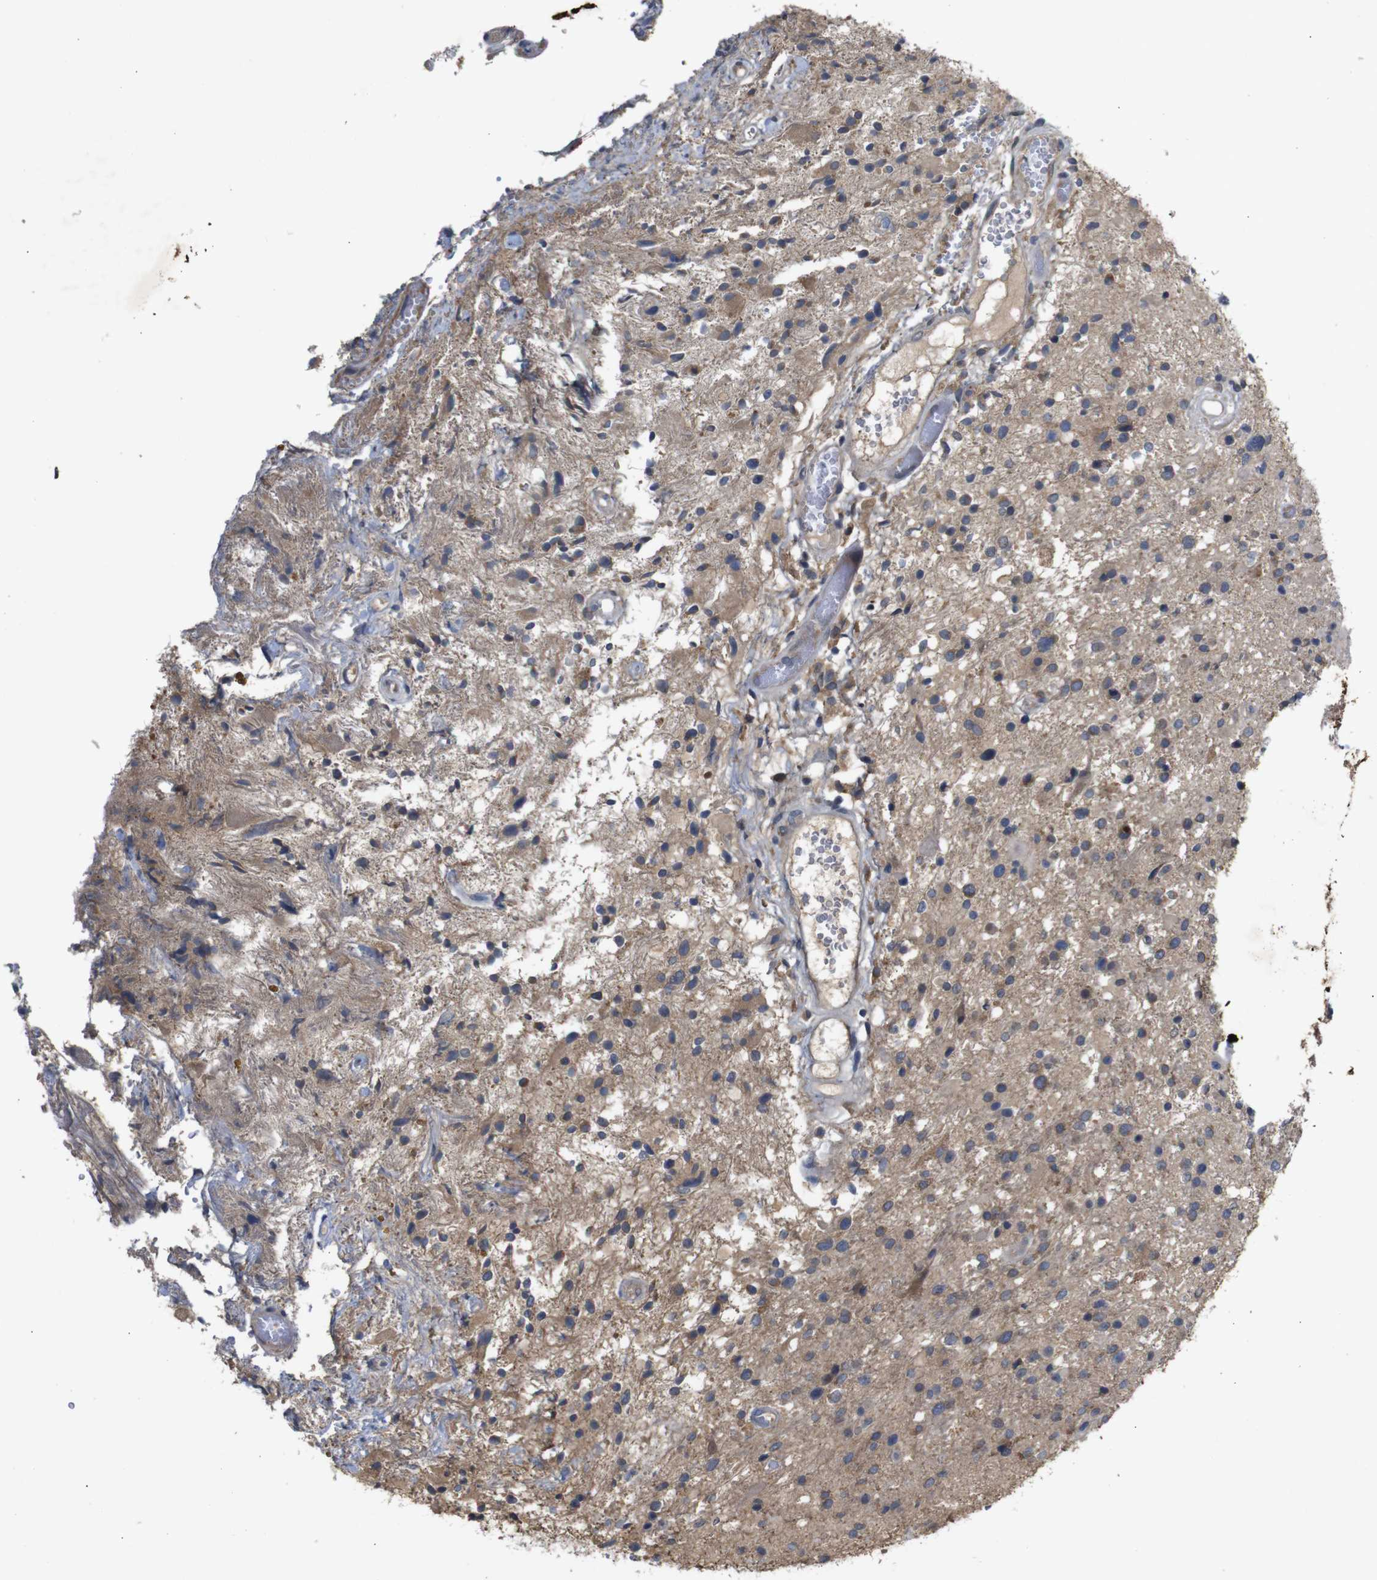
{"staining": {"intensity": "weak", "quantity": "<25%", "location": "cytoplasmic/membranous"}, "tissue": "glioma", "cell_type": "Tumor cells", "image_type": "cancer", "snomed": [{"axis": "morphology", "description": "Glioma, malignant, High grade"}, {"axis": "topography", "description": "Brain"}], "caption": "IHC photomicrograph of neoplastic tissue: human glioma stained with DAB (3,3'-diaminobenzidine) demonstrates no significant protein staining in tumor cells.", "gene": "PTPN1", "patient": {"sex": "male", "age": 33}}